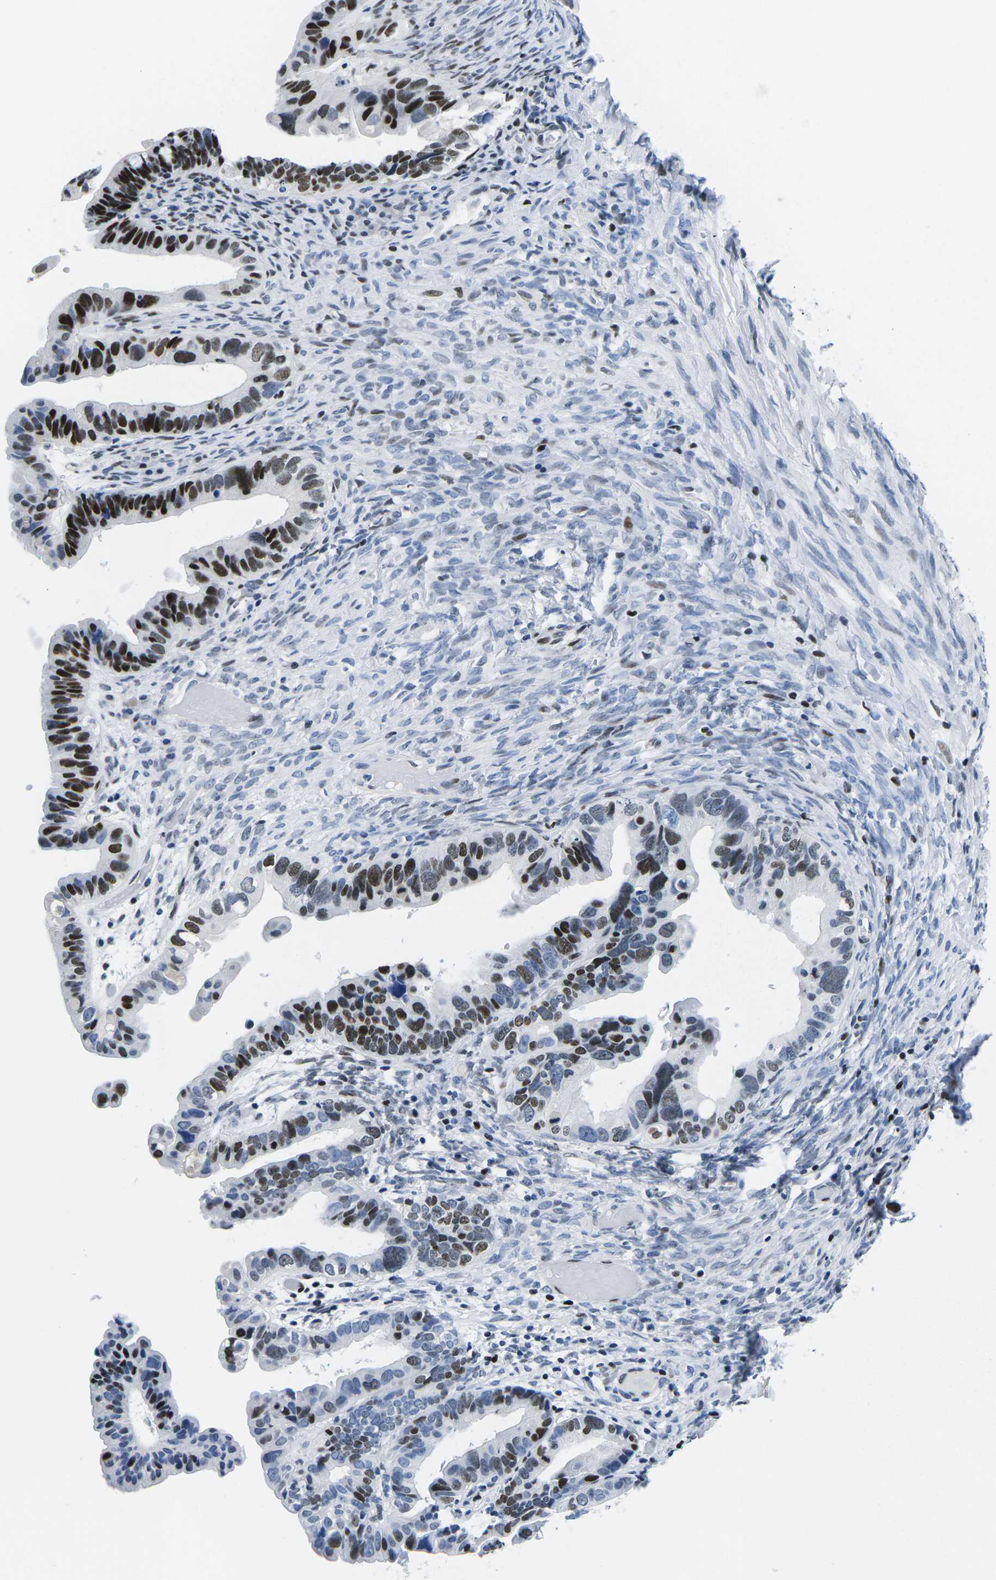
{"staining": {"intensity": "strong", "quantity": "25%-75%", "location": "nuclear"}, "tissue": "ovarian cancer", "cell_type": "Tumor cells", "image_type": "cancer", "snomed": [{"axis": "morphology", "description": "Cystadenocarcinoma, serous, NOS"}, {"axis": "topography", "description": "Ovary"}], "caption": "This image exhibits ovarian serous cystadenocarcinoma stained with IHC to label a protein in brown. The nuclear of tumor cells show strong positivity for the protein. Nuclei are counter-stained blue.", "gene": "ATF1", "patient": {"sex": "female", "age": 56}}